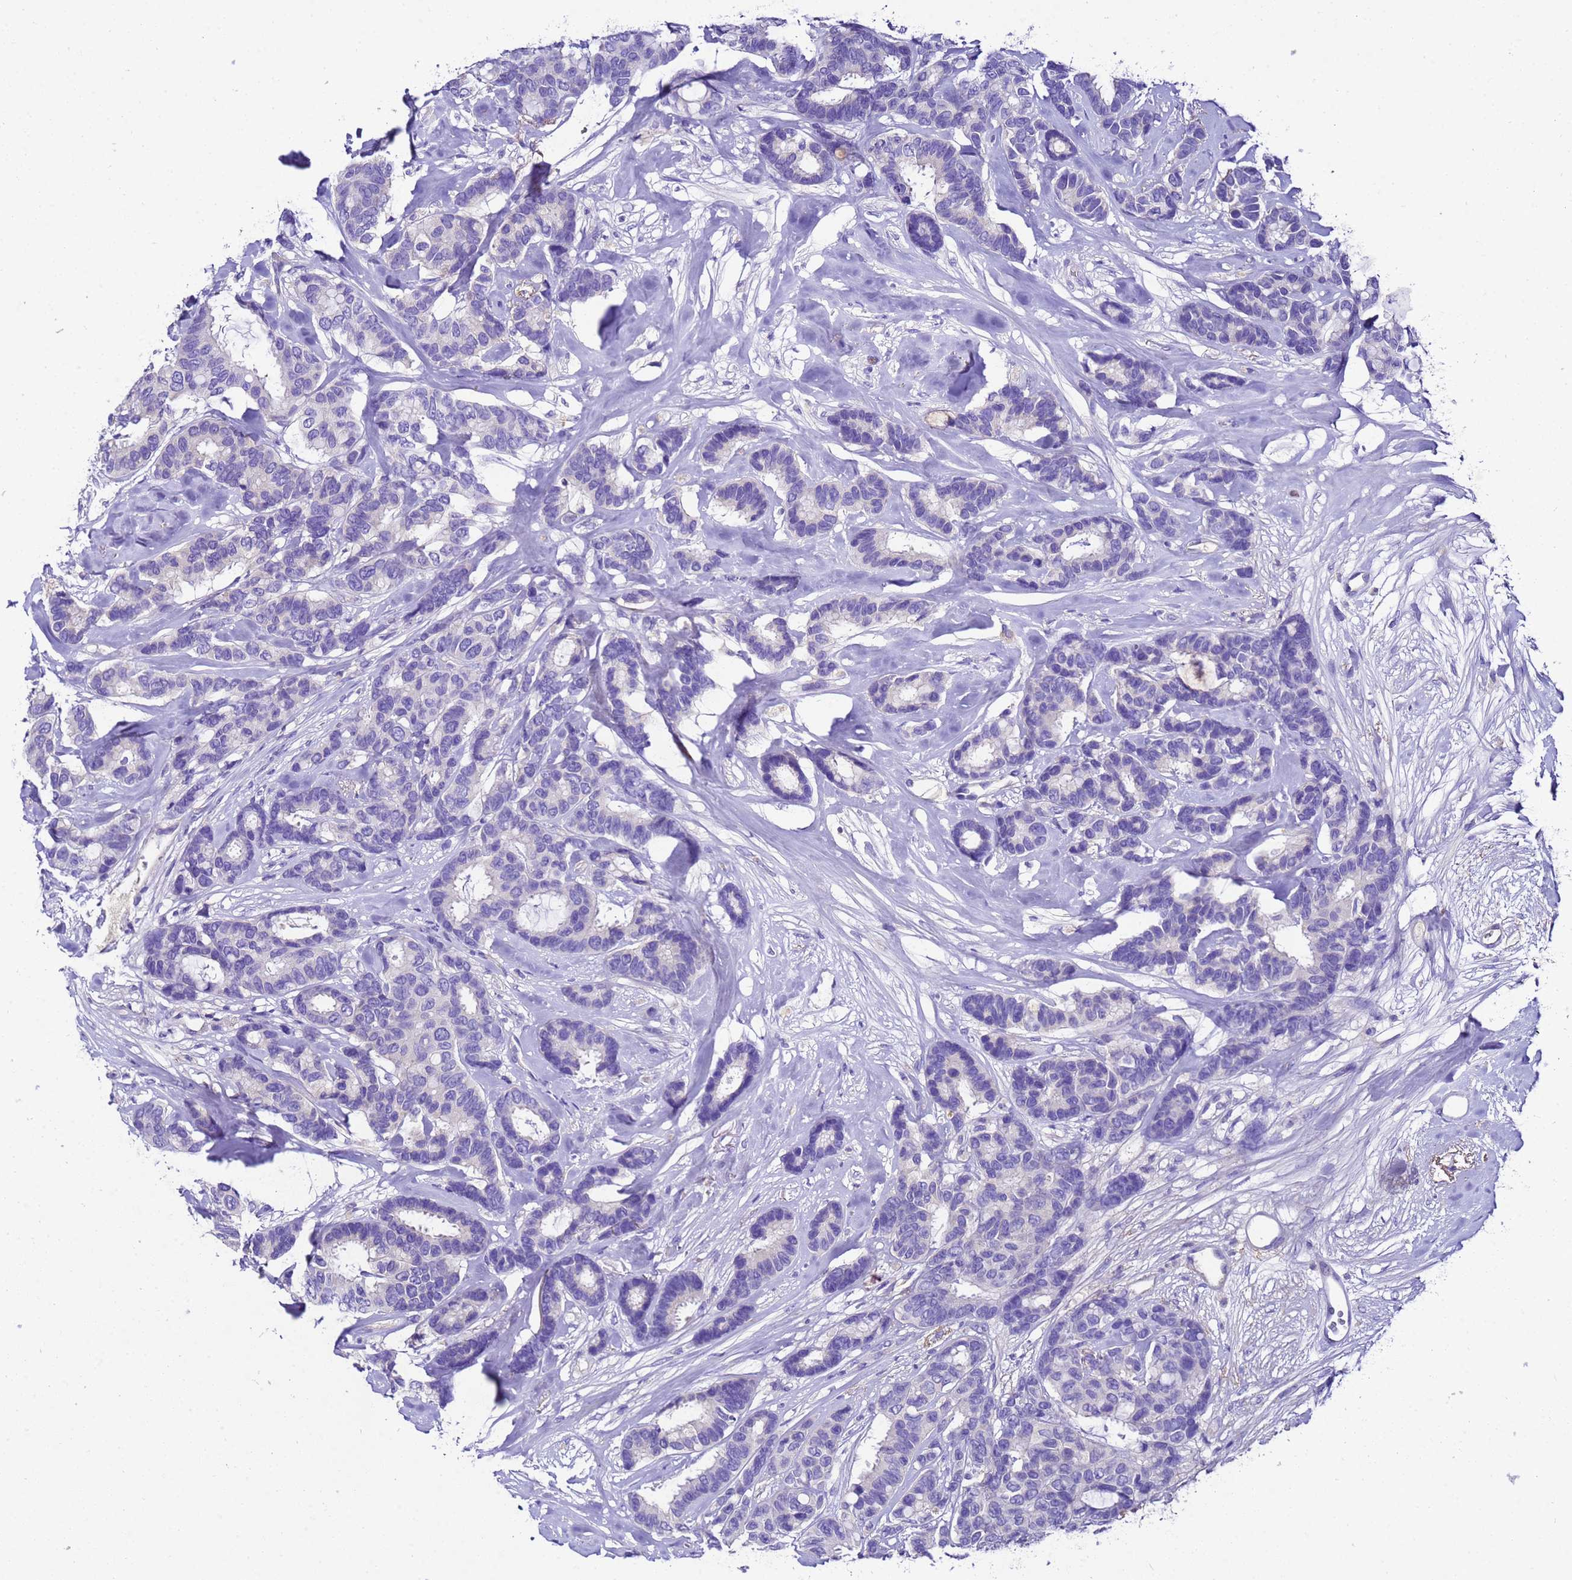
{"staining": {"intensity": "negative", "quantity": "none", "location": "none"}, "tissue": "breast cancer", "cell_type": "Tumor cells", "image_type": "cancer", "snomed": [{"axis": "morphology", "description": "Duct carcinoma"}, {"axis": "topography", "description": "Breast"}], "caption": "This is a photomicrograph of IHC staining of breast cancer (infiltrating ductal carcinoma), which shows no staining in tumor cells. (Stains: DAB immunohistochemistry (IHC) with hematoxylin counter stain, Microscopy: brightfield microscopy at high magnification).", "gene": "UGT2A1", "patient": {"sex": "female", "age": 87}}